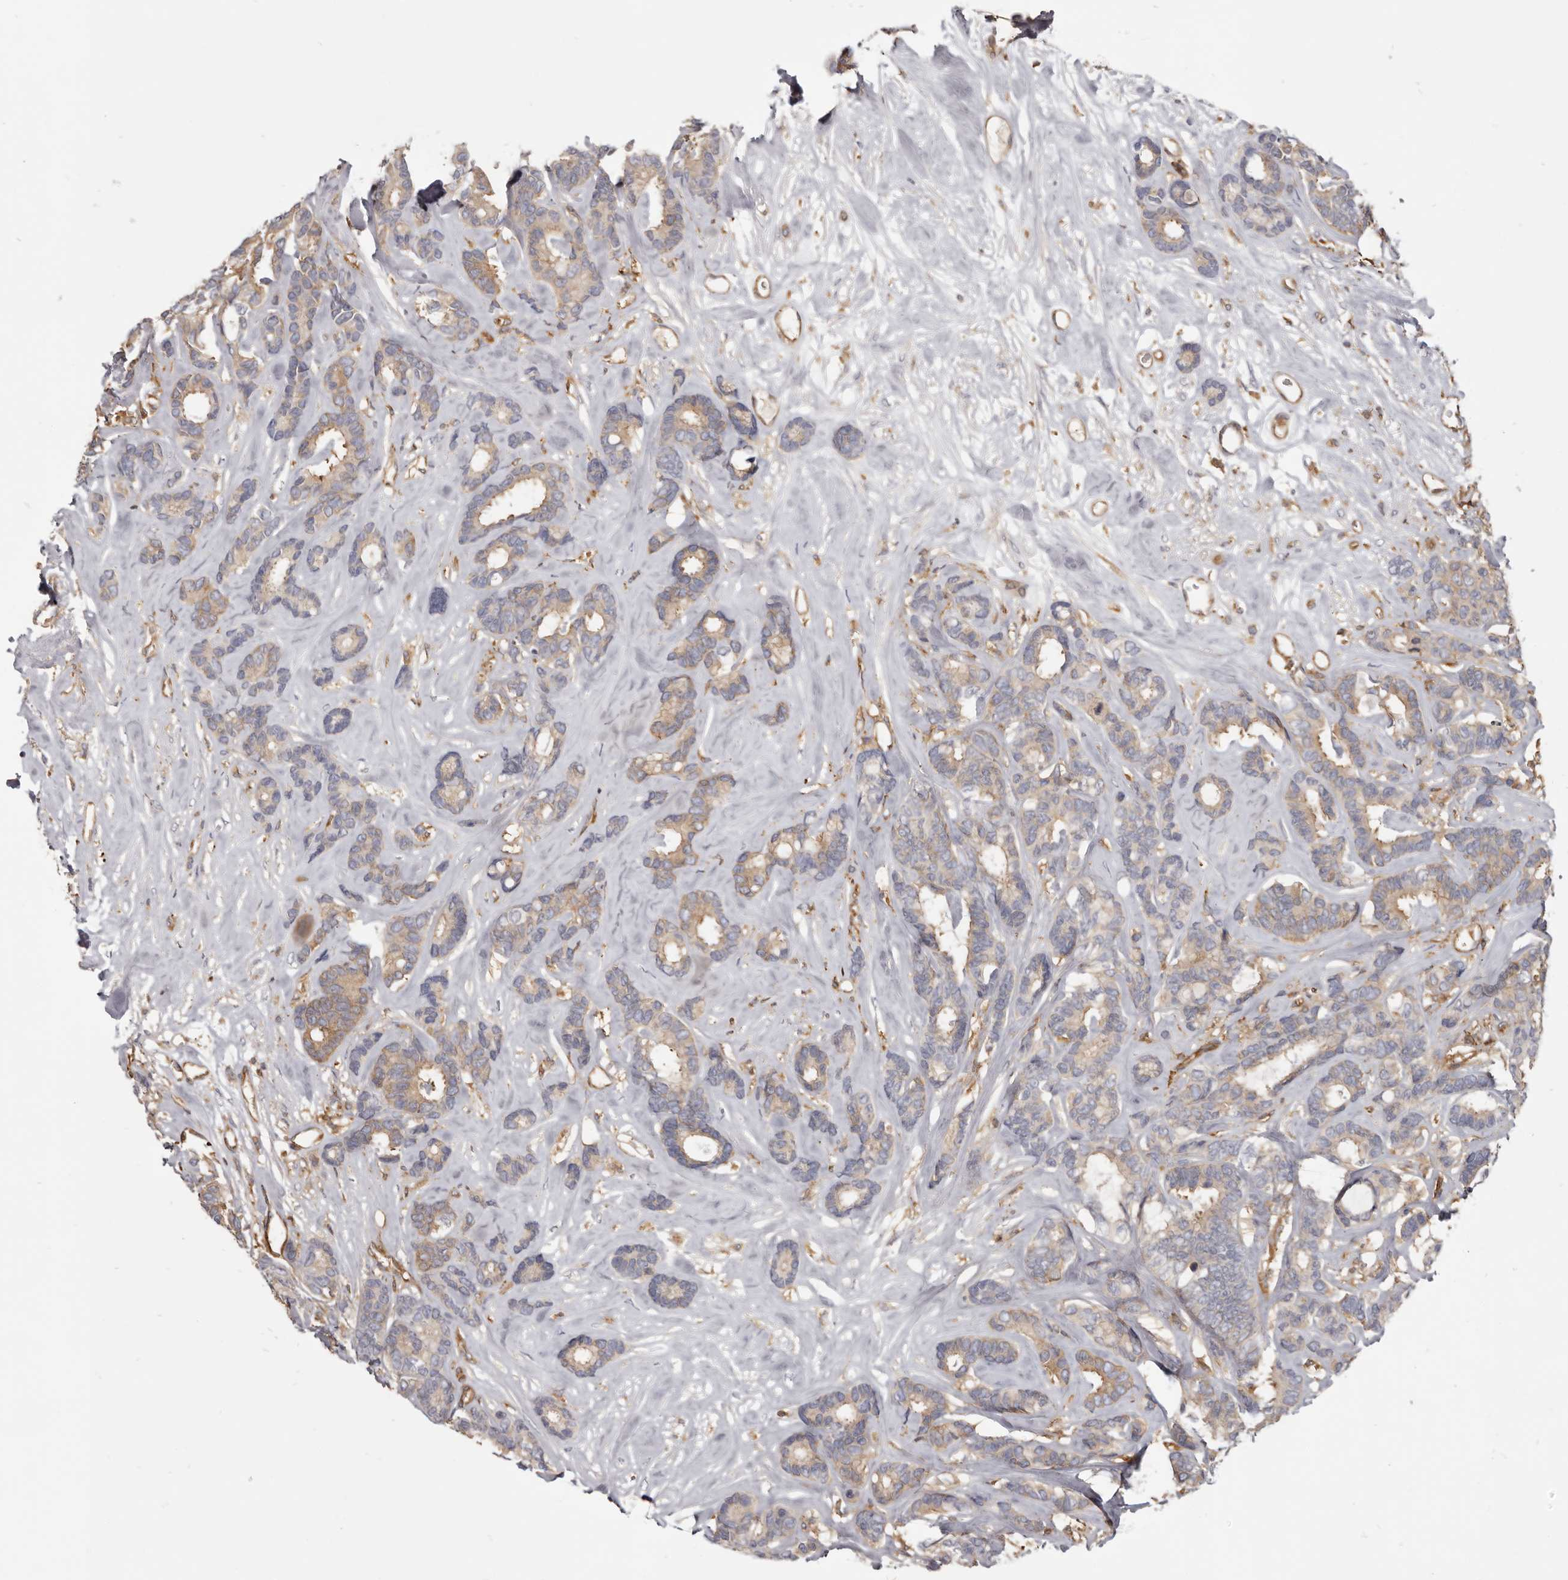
{"staining": {"intensity": "moderate", "quantity": ">75%", "location": "cytoplasmic/membranous"}, "tissue": "breast cancer", "cell_type": "Tumor cells", "image_type": "cancer", "snomed": [{"axis": "morphology", "description": "Duct carcinoma"}, {"axis": "topography", "description": "Breast"}], "caption": "Protein expression analysis of breast cancer reveals moderate cytoplasmic/membranous expression in about >75% of tumor cells.", "gene": "CBL", "patient": {"sex": "female", "age": 87}}